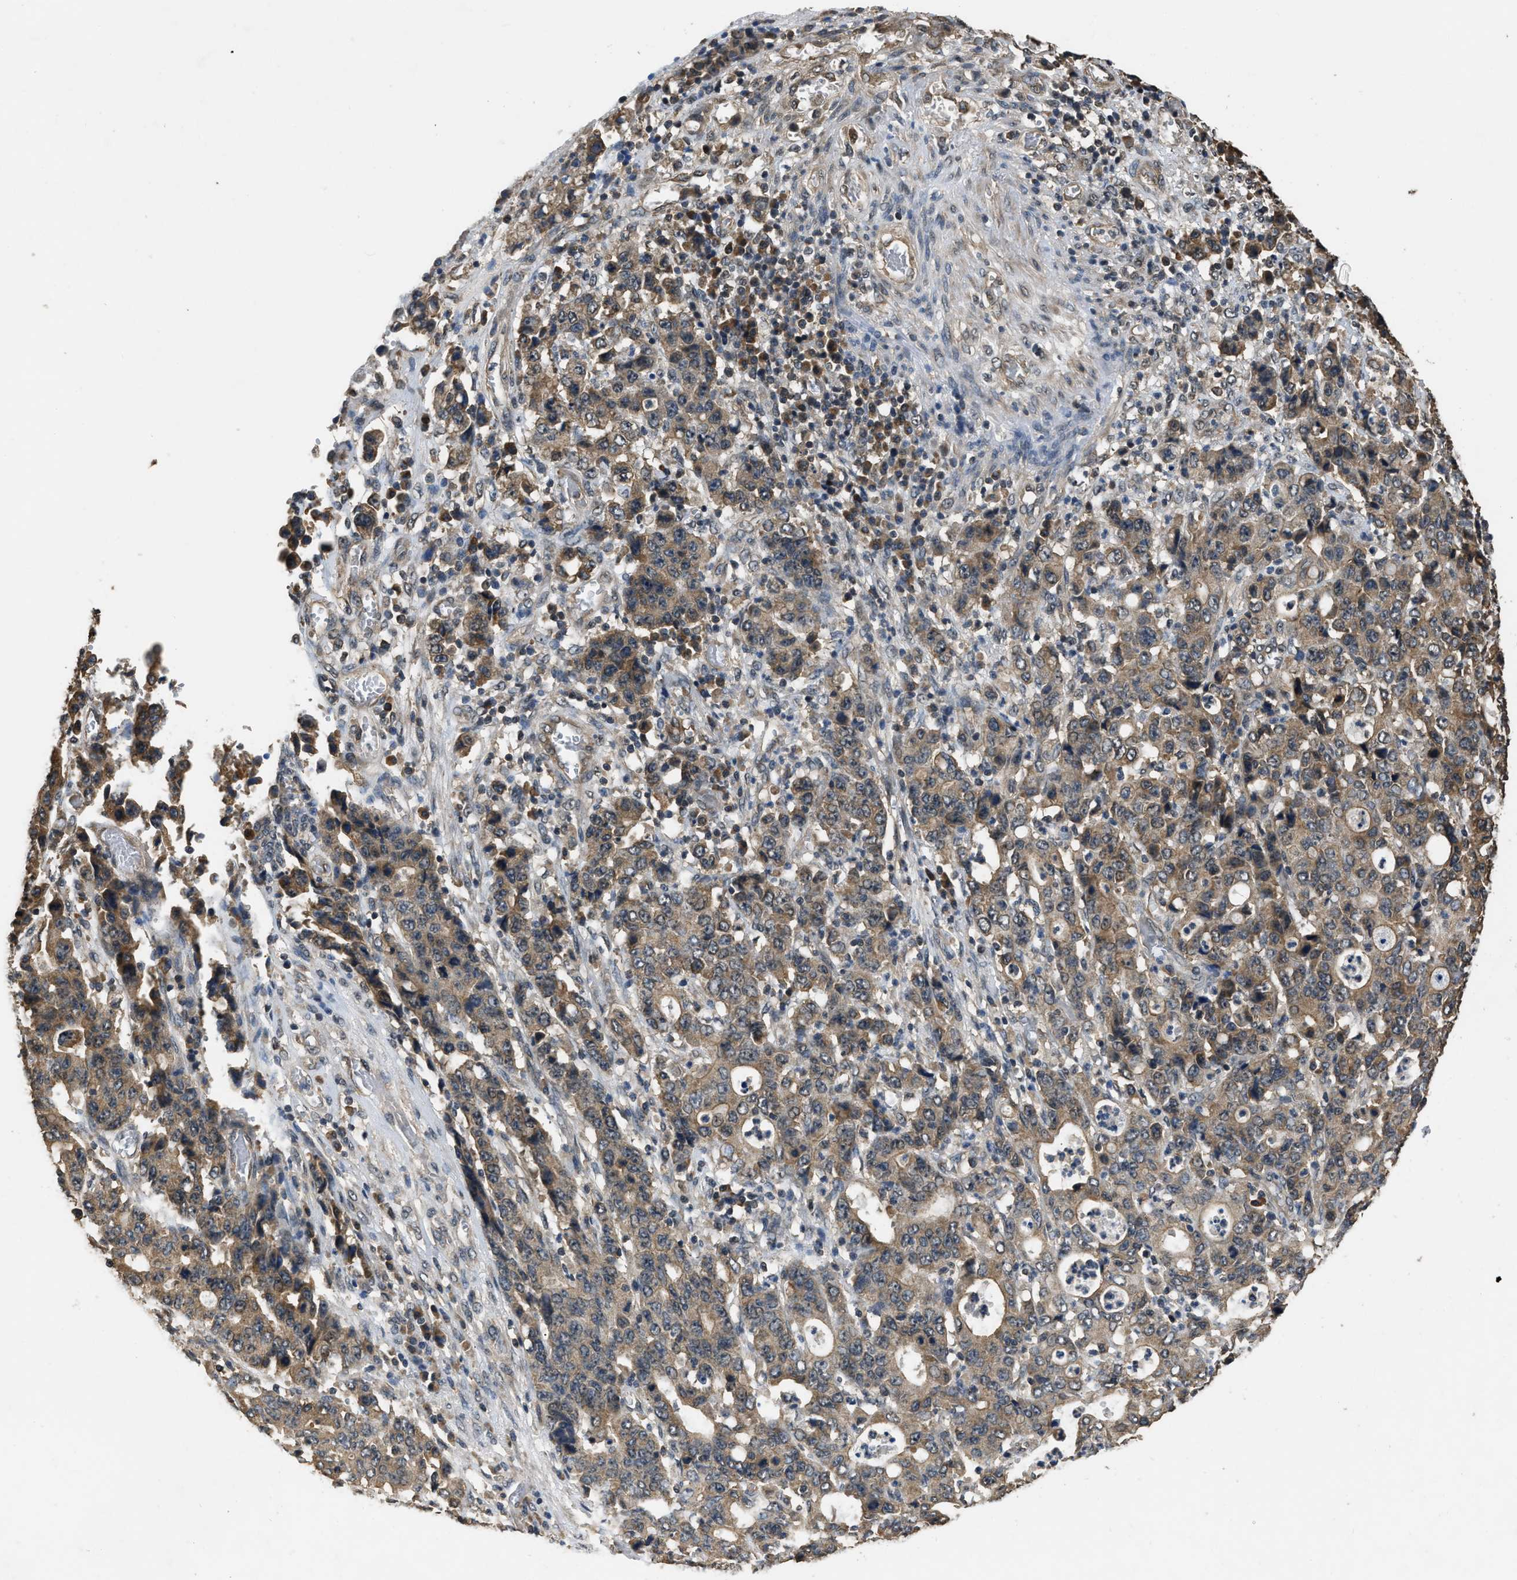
{"staining": {"intensity": "moderate", "quantity": ">75%", "location": "cytoplasmic/membranous"}, "tissue": "stomach cancer", "cell_type": "Tumor cells", "image_type": "cancer", "snomed": [{"axis": "morphology", "description": "Adenocarcinoma, NOS"}, {"axis": "topography", "description": "Stomach, upper"}], "caption": "A micrograph showing moderate cytoplasmic/membranous positivity in about >75% of tumor cells in adenocarcinoma (stomach), as visualized by brown immunohistochemical staining.", "gene": "DENND6B", "patient": {"sex": "male", "age": 69}}